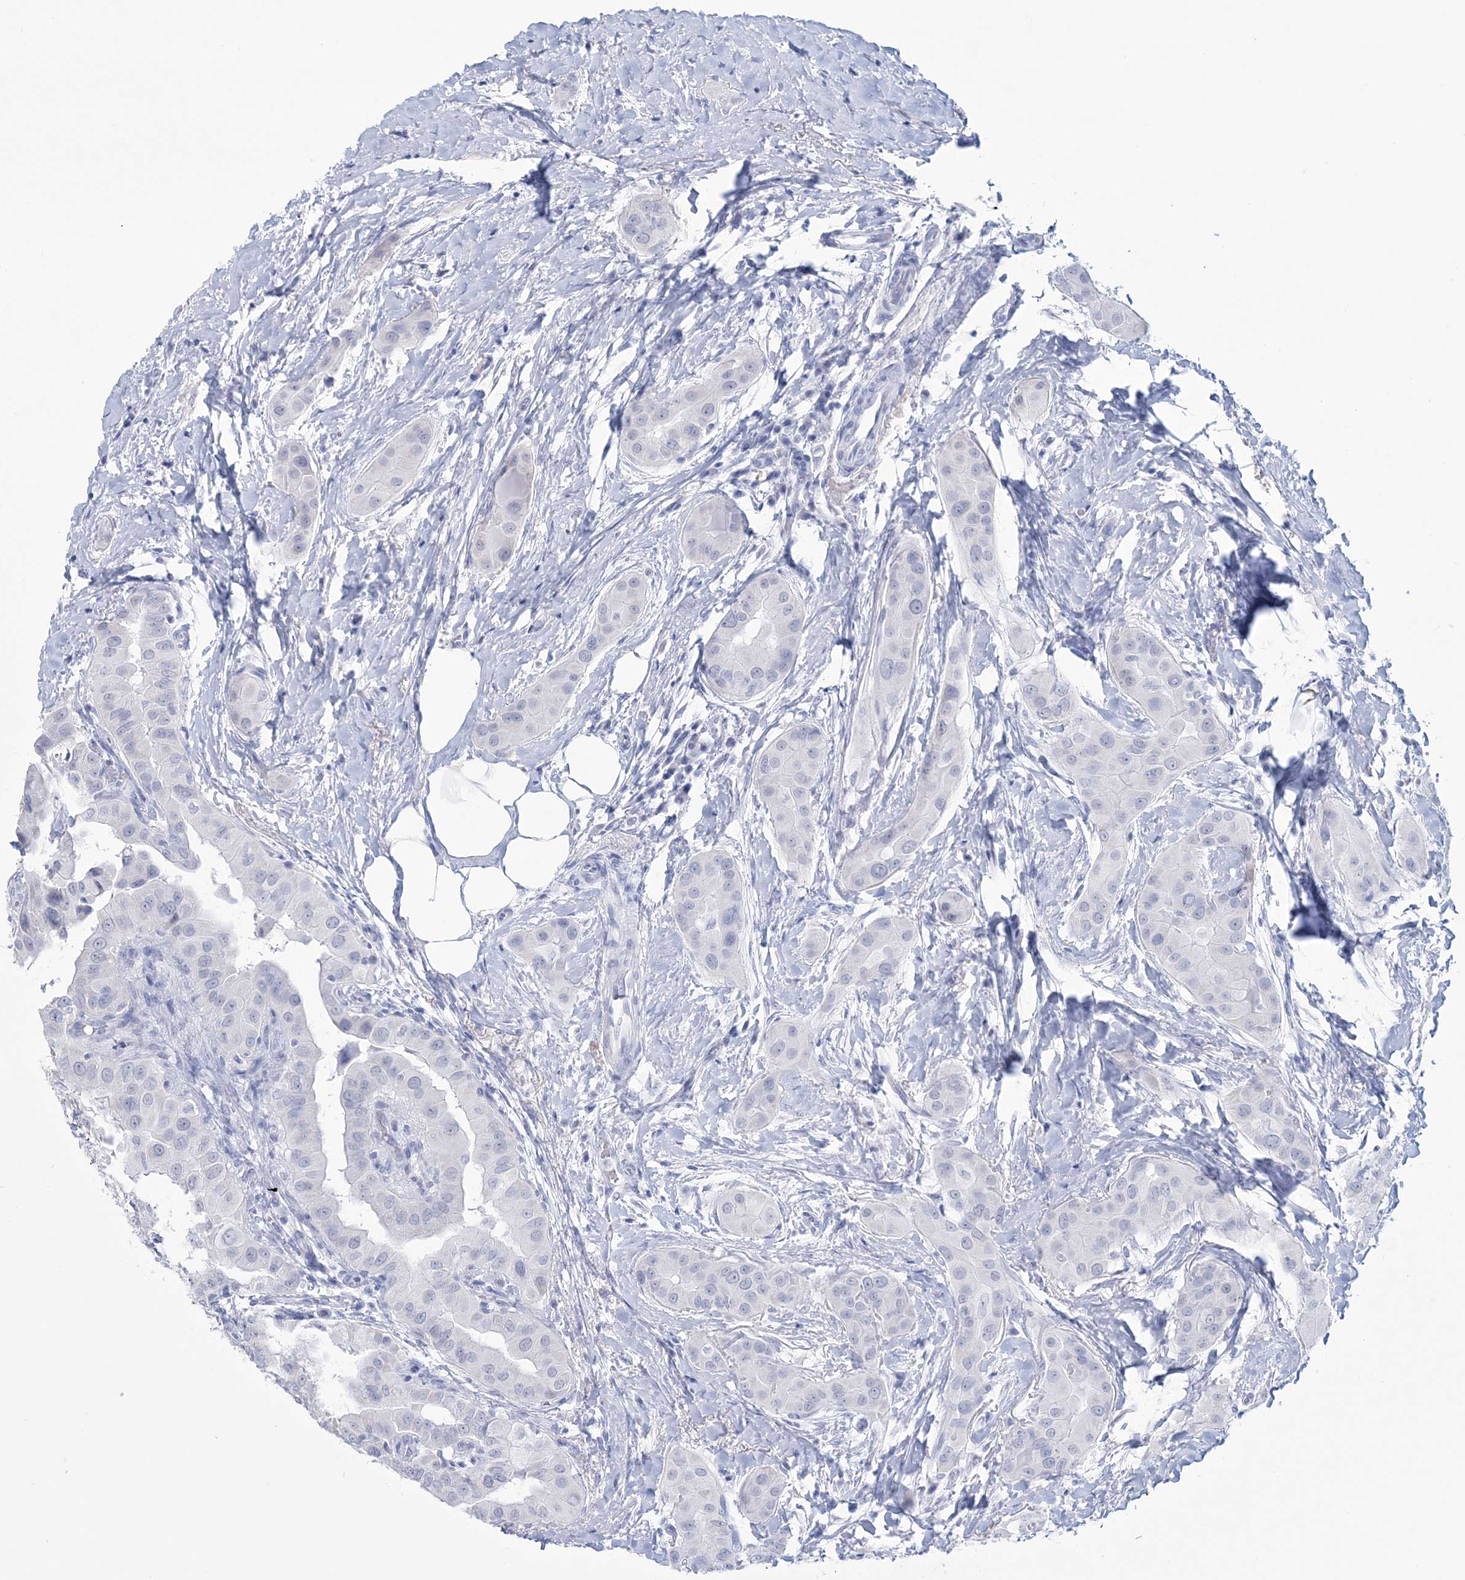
{"staining": {"intensity": "negative", "quantity": "none", "location": "none"}, "tissue": "thyroid cancer", "cell_type": "Tumor cells", "image_type": "cancer", "snomed": [{"axis": "morphology", "description": "Papillary adenocarcinoma, NOS"}, {"axis": "topography", "description": "Thyroid gland"}], "caption": "Thyroid cancer was stained to show a protein in brown. There is no significant expression in tumor cells.", "gene": "DPCD", "patient": {"sex": "male", "age": 33}}